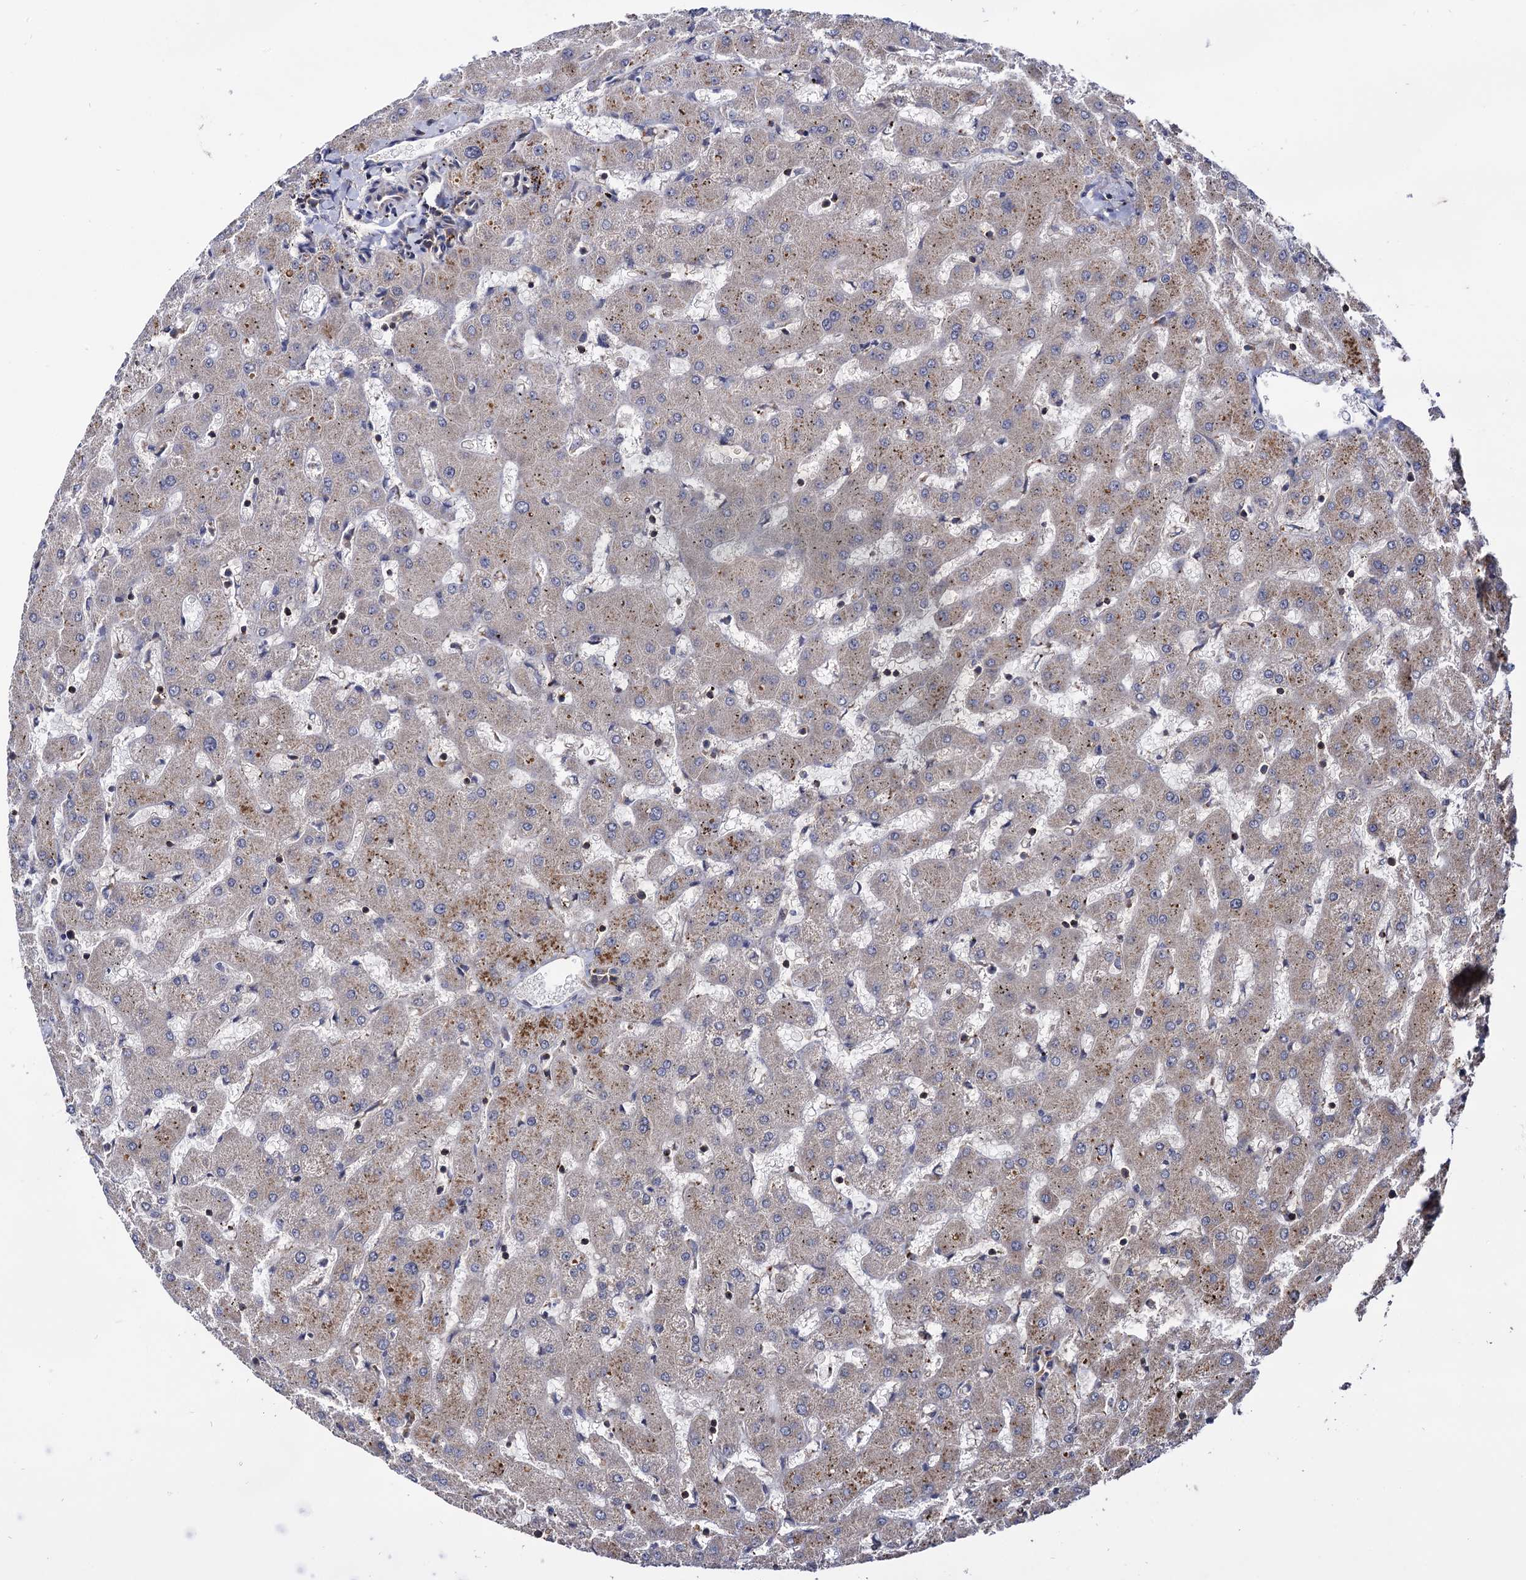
{"staining": {"intensity": "negative", "quantity": "none", "location": "none"}, "tissue": "liver", "cell_type": "Cholangiocytes", "image_type": "normal", "snomed": [{"axis": "morphology", "description": "Normal tissue, NOS"}, {"axis": "topography", "description": "Liver"}], "caption": "Immunohistochemistry histopathology image of unremarkable human liver stained for a protein (brown), which reveals no positivity in cholangiocytes.", "gene": "MICAL2", "patient": {"sex": "female", "age": 63}}